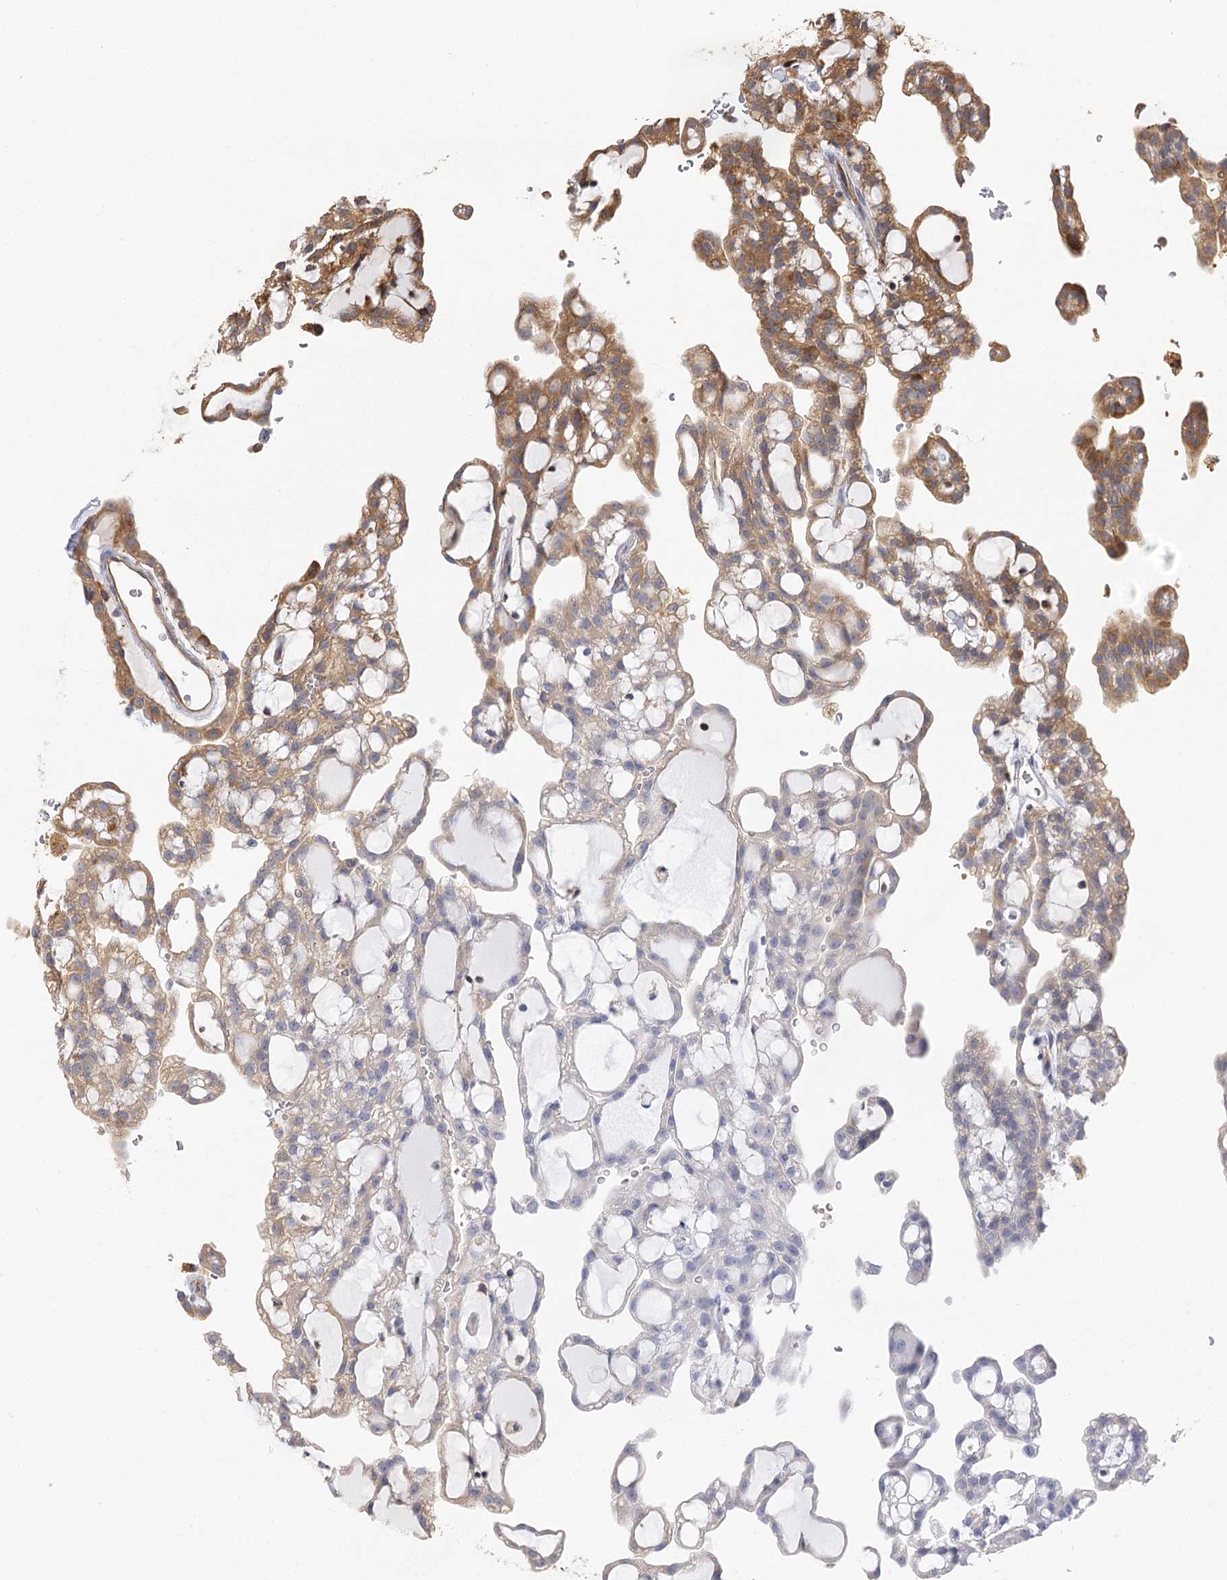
{"staining": {"intensity": "moderate", "quantity": "25%-75%", "location": "cytoplasmic/membranous"}, "tissue": "renal cancer", "cell_type": "Tumor cells", "image_type": "cancer", "snomed": [{"axis": "morphology", "description": "Adenocarcinoma, NOS"}, {"axis": "topography", "description": "Kidney"}], "caption": "Moderate cytoplasmic/membranous expression is seen in about 25%-75% of tumor cells in renal adenocarcinoma.", "gene": "SEC24B", "patient": {"sex": "male", "age": 63}}